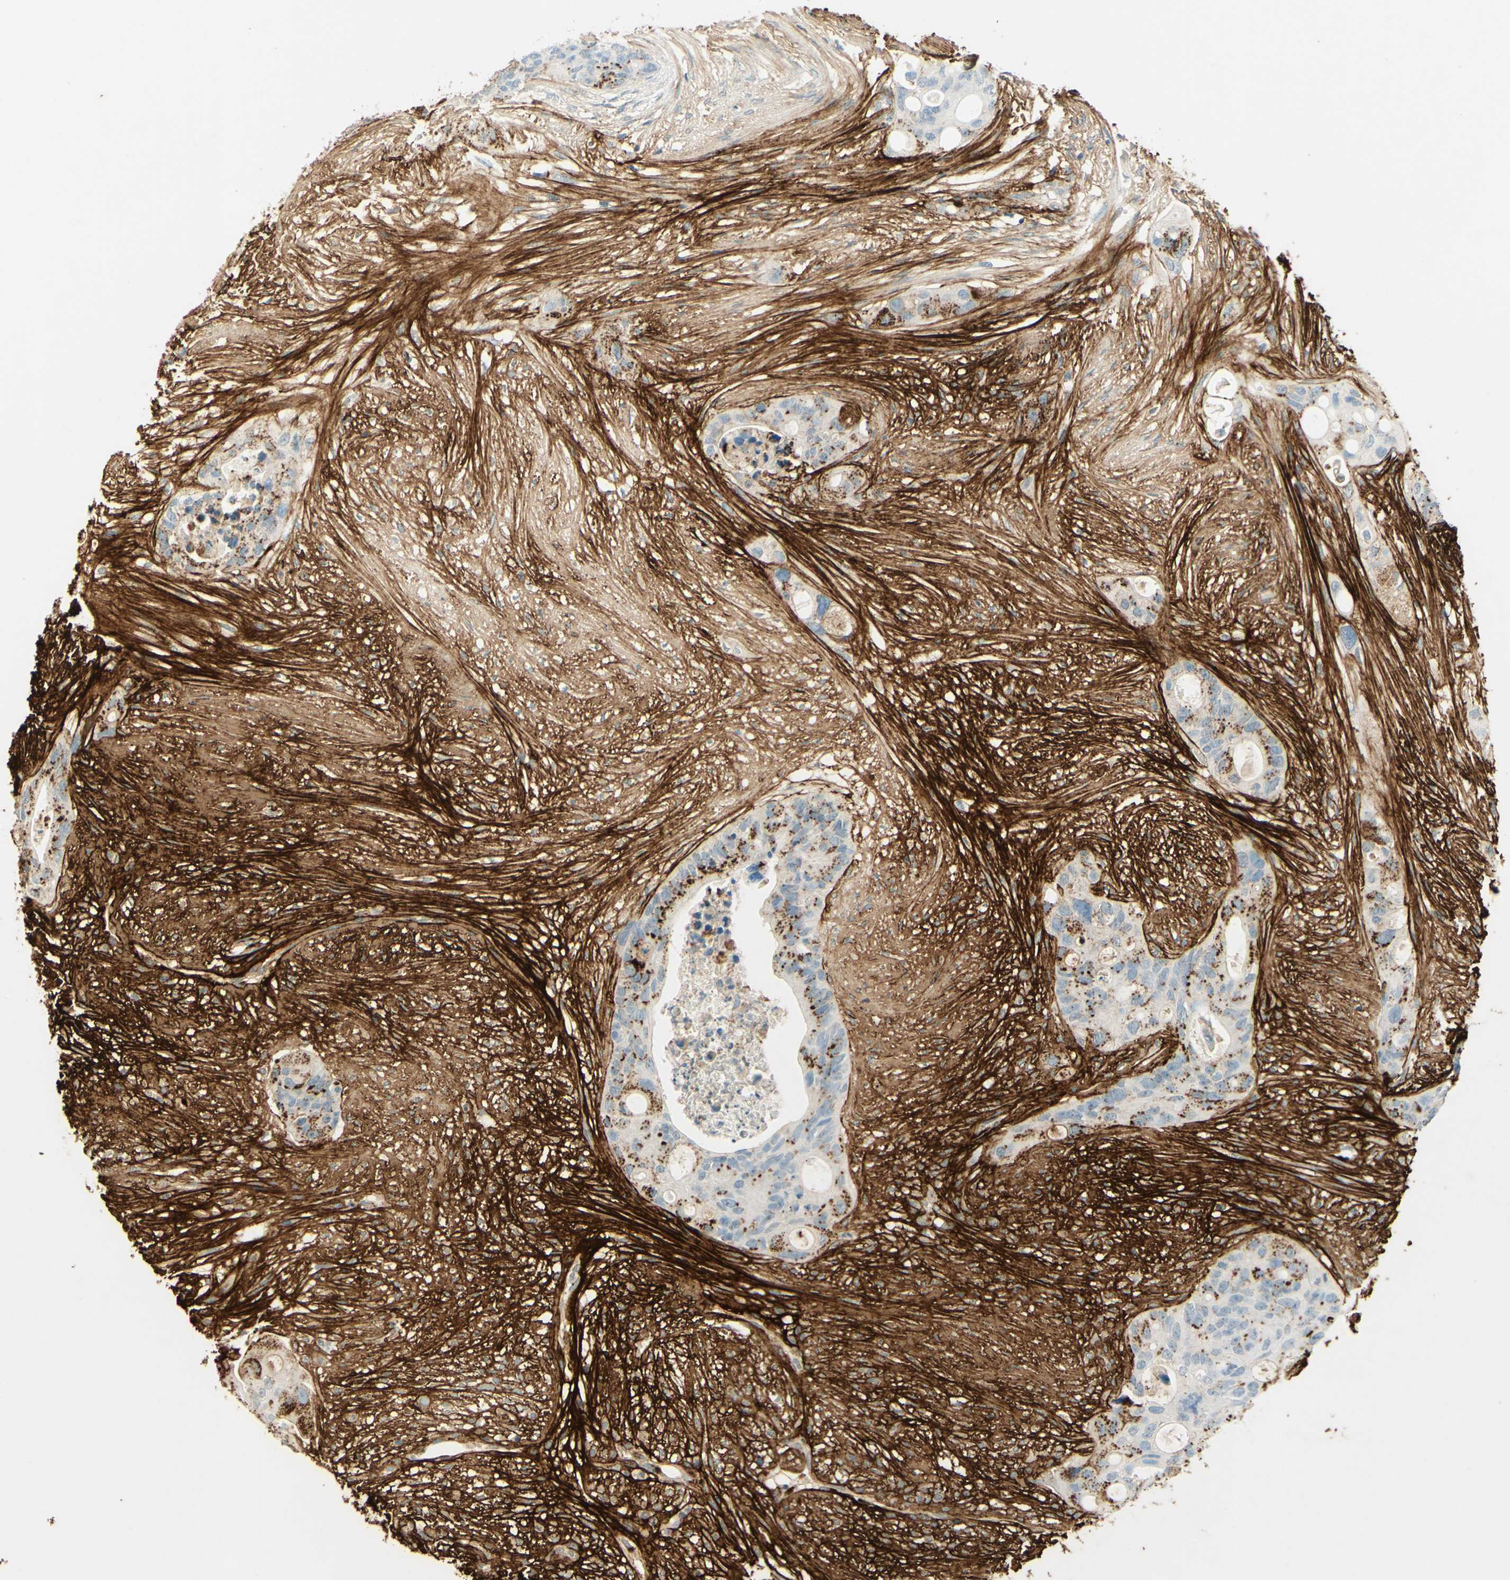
{"staining": {"intensity": "strong", "quantity": ">75%", "location": "cytoplasmic/membranous"}, "tissue": "colorectal cancer", "cell_type": "Tumor cells", "image_type": "cancer", "snomed": [{"axis": "morphology", "description": "Adenocarcinoma, NOS"}, {"axis": "topography", "description": "Colon"}], "caption": "This photomicrograph reveals immunohistochemistry staining of human adenocarcinoma (colorectal), with high strong cytoplasmic/membranous expression in approximately >75% of tumor cells.", "gene": "TNN", "patient": {"sex": "female", "age": 57}}